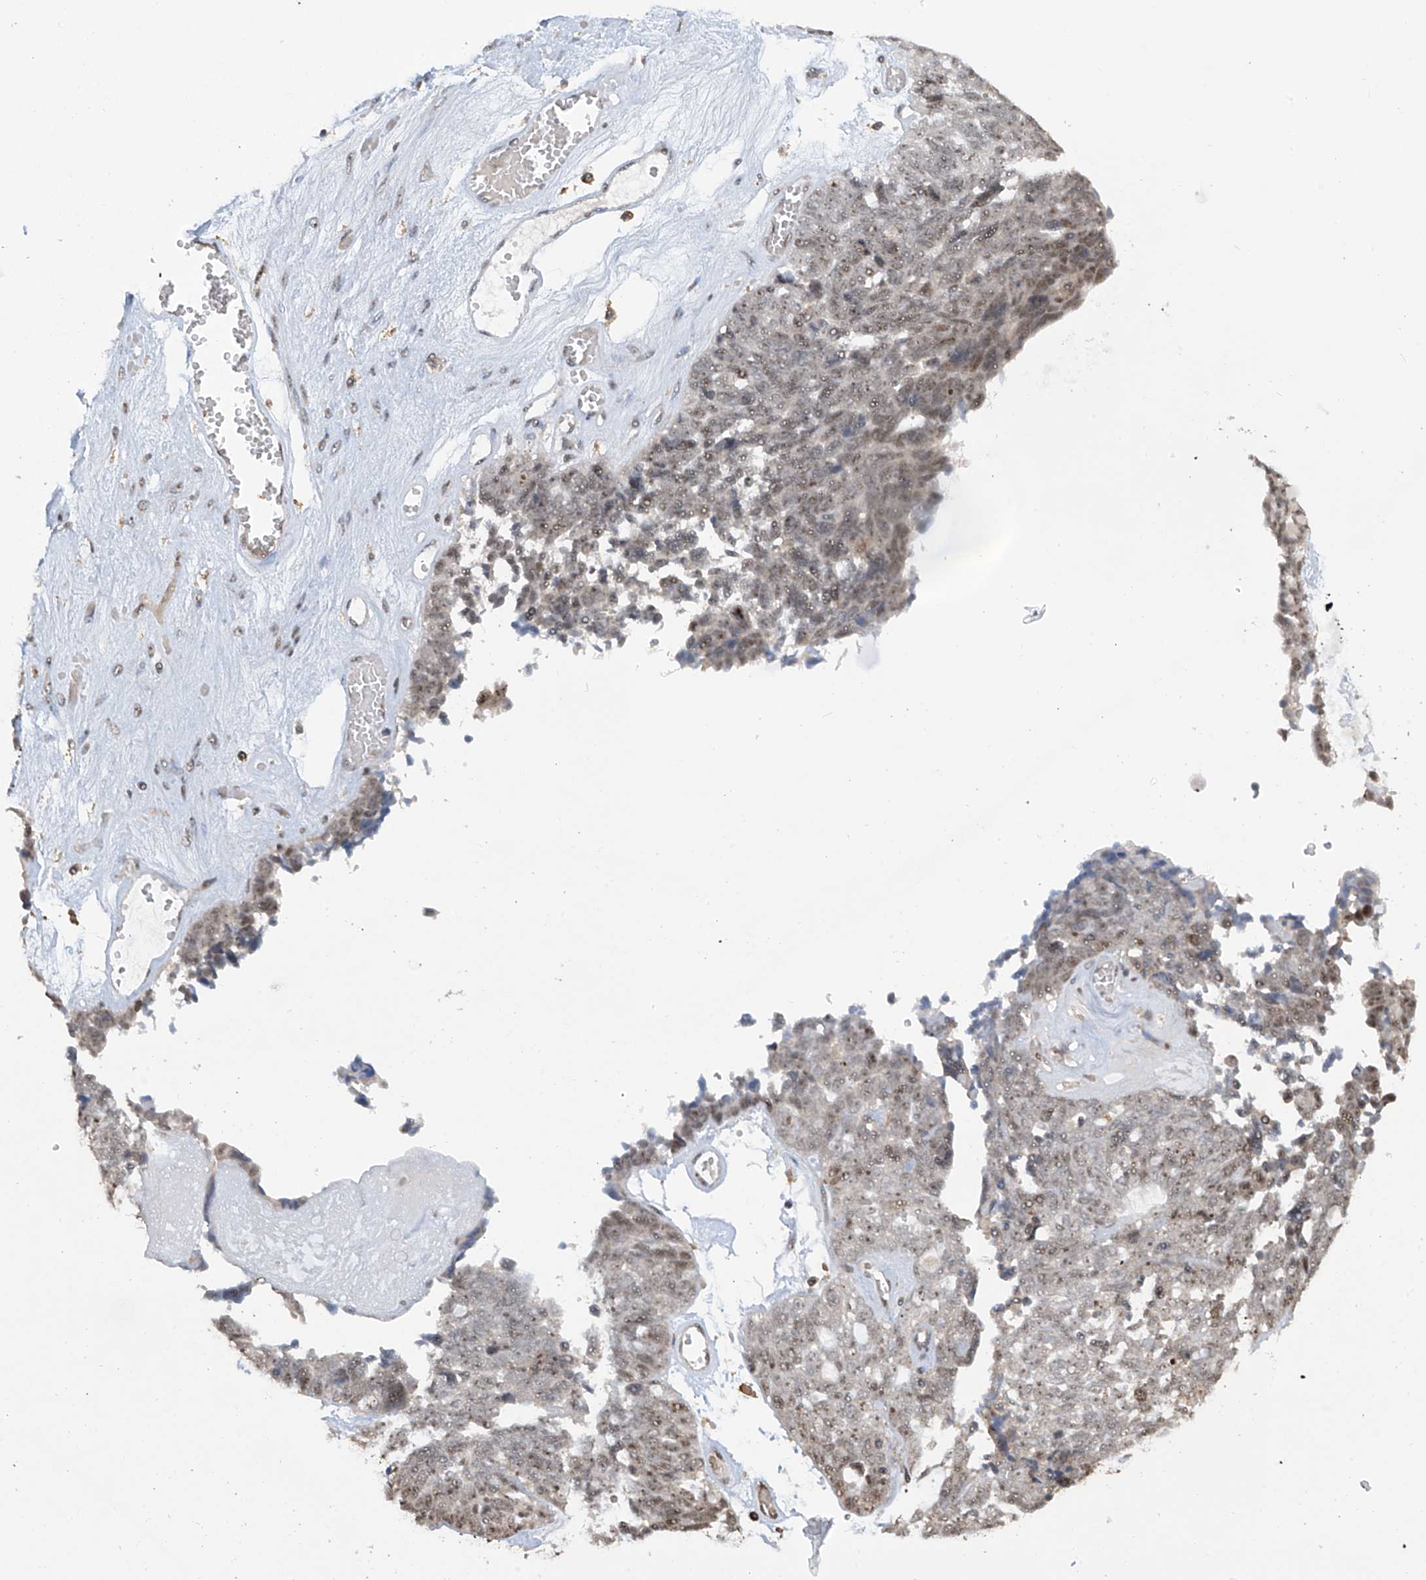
{"staining": {"intensity": "weak", "quantity": ">75%", "location": "nuclear"}, "tissue": "ovarian cancer", "cell_type": "Tumor cells", "image_type": "cancer", "snomed": [{"axis": "morphology", "description": "Cystadenocarcinoma, serous, NOS"}, {"axis": "topography", "description": "Ovary"}], "caption": "A high-resolution image shows immunohistochemistry (IHC) staining of serous cystadenocarcinoma (ovarian), which shows weak nuclear staining in about >75% of tumor cells.", "gene": "C1orf131", "patient": {"sex": "female", "age": 79}}